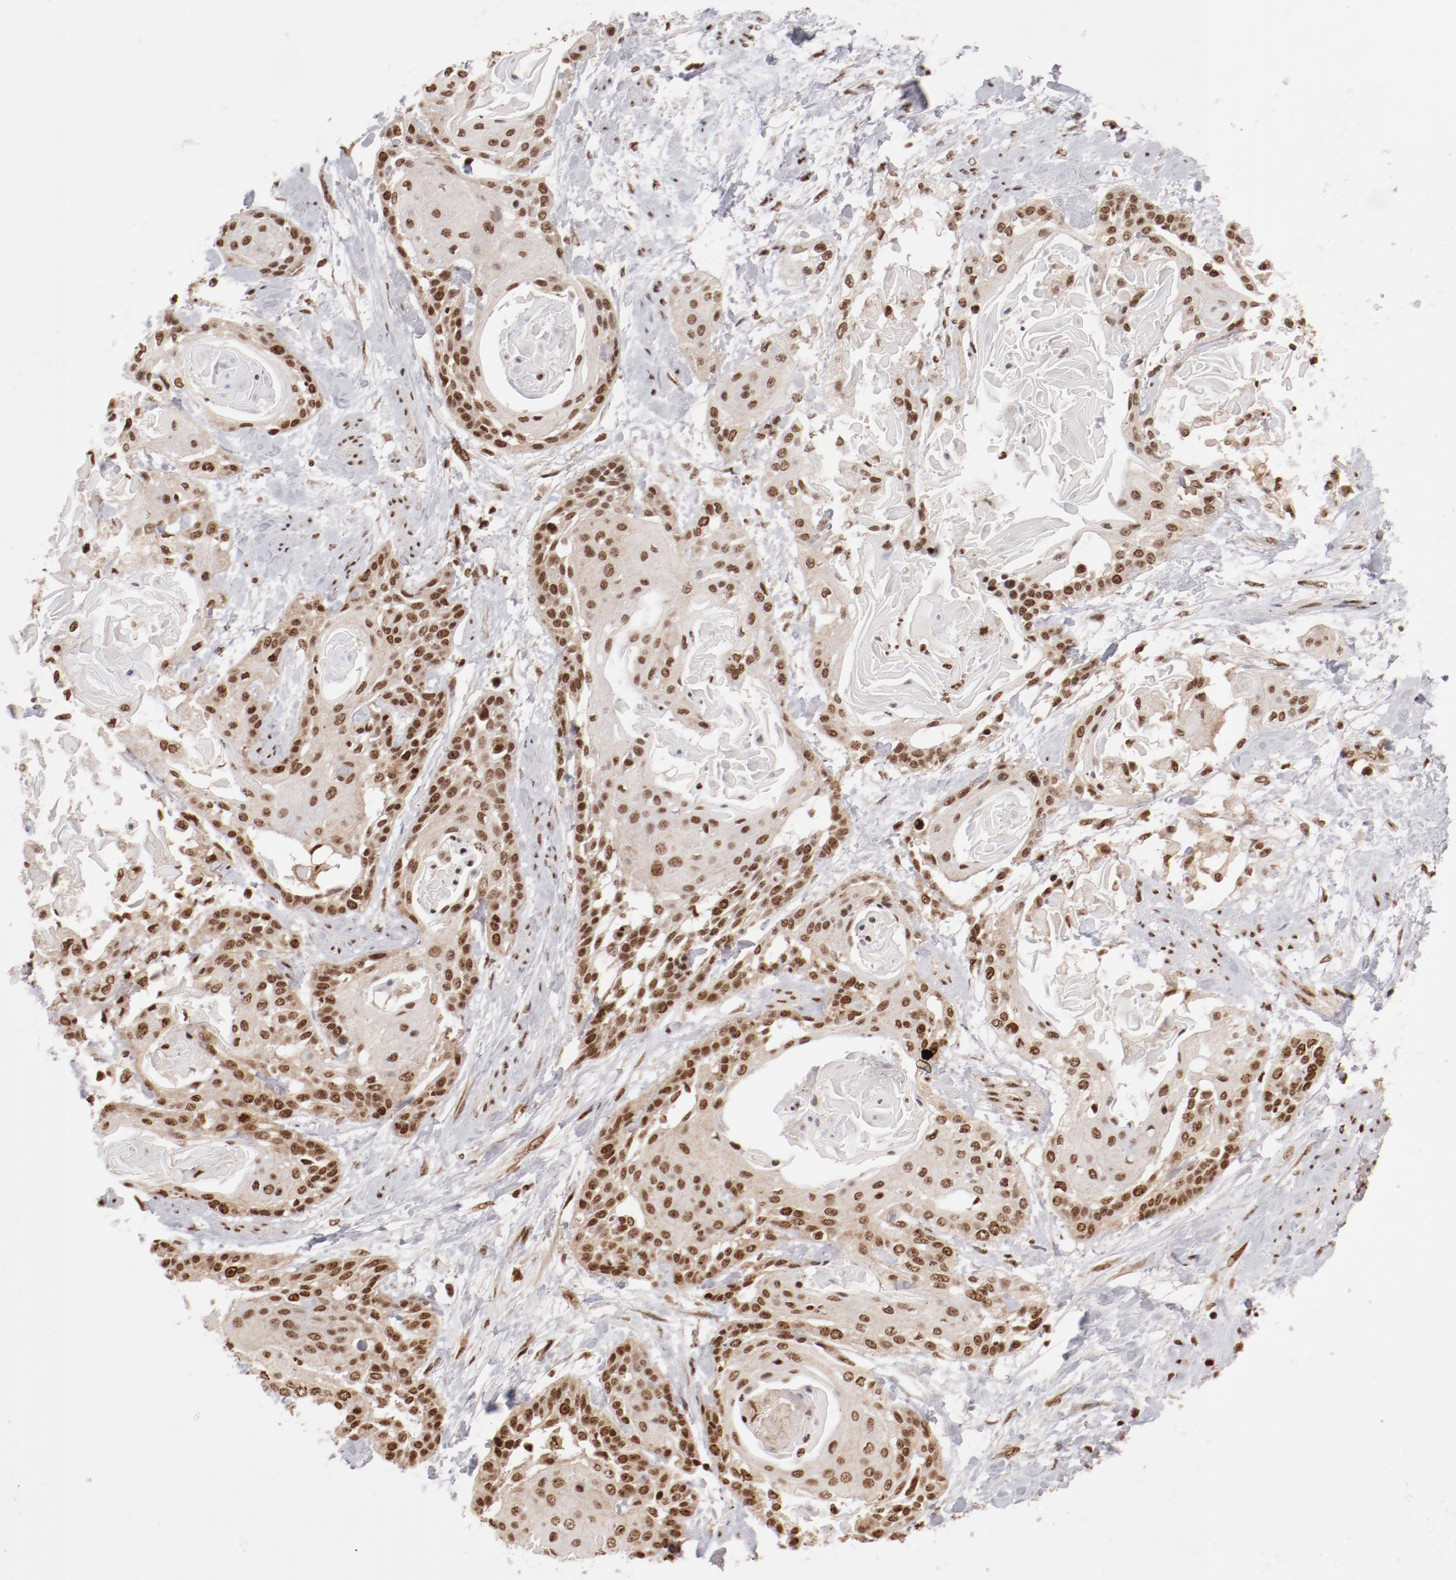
{"staining": {"intensity": "moderate", "quantity": ">75%", "location": "nuclear"}, "tissue": "cervical cancer", "cell_type": "Tumor cells", "image_type": "cancer", "snomed": [{"axis": "morphology", "description": "Squamous cell carcinoma, NOS"}, {"axis": "topography", "description": "Cervix"}], "caption": "Immunohistochemistry (IHC) micrograph of cervical cancer (squamous cell carcinoma) stained for a protein (brown), which displays medium levels of moderate nuclear staining in approximately >75% of tumor cells.", "gene": "ABL2", "patient": {"sex": "female", "age": 57}}